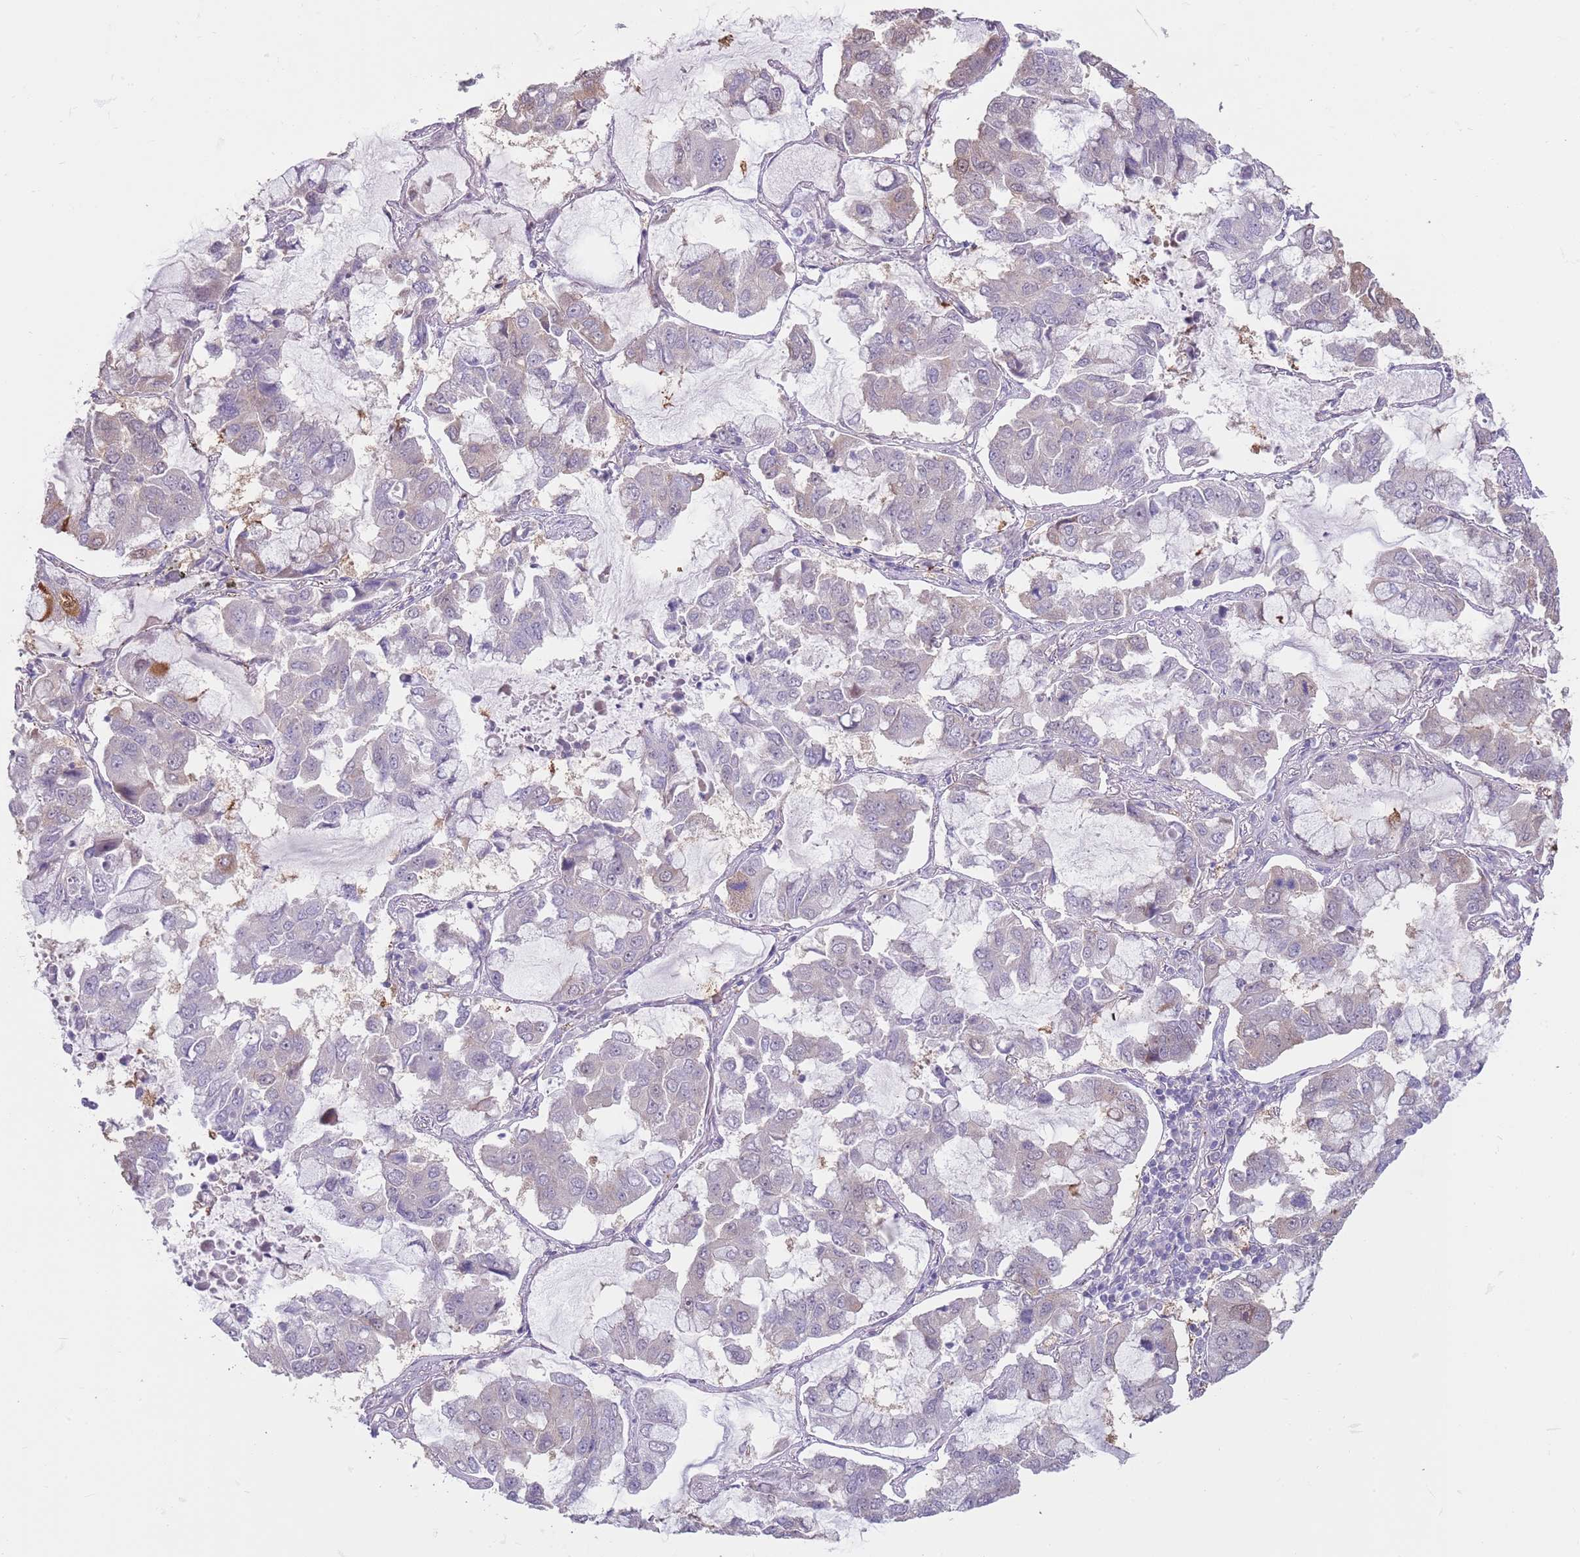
{"staining": {"intensity": "negative", "quantity": "none", "location": "none"}, "tissue": "lung cancer", "cell_type": "Tumor cells", "image_type": "cancer", "snomed": [{"axis": "morphology", "description": "Adenocarcinoma, NOS"}, {"axis": "topography", "description": "Lung"}], "caption": "DAB (3,3'-diaminobenzidine) immunohistochemical staining of lung adenocarcinoma demonstrates no significant positivity in tumor cells.", "gene": "LDHD", "patient": {"sex": "male", "age": 64}}